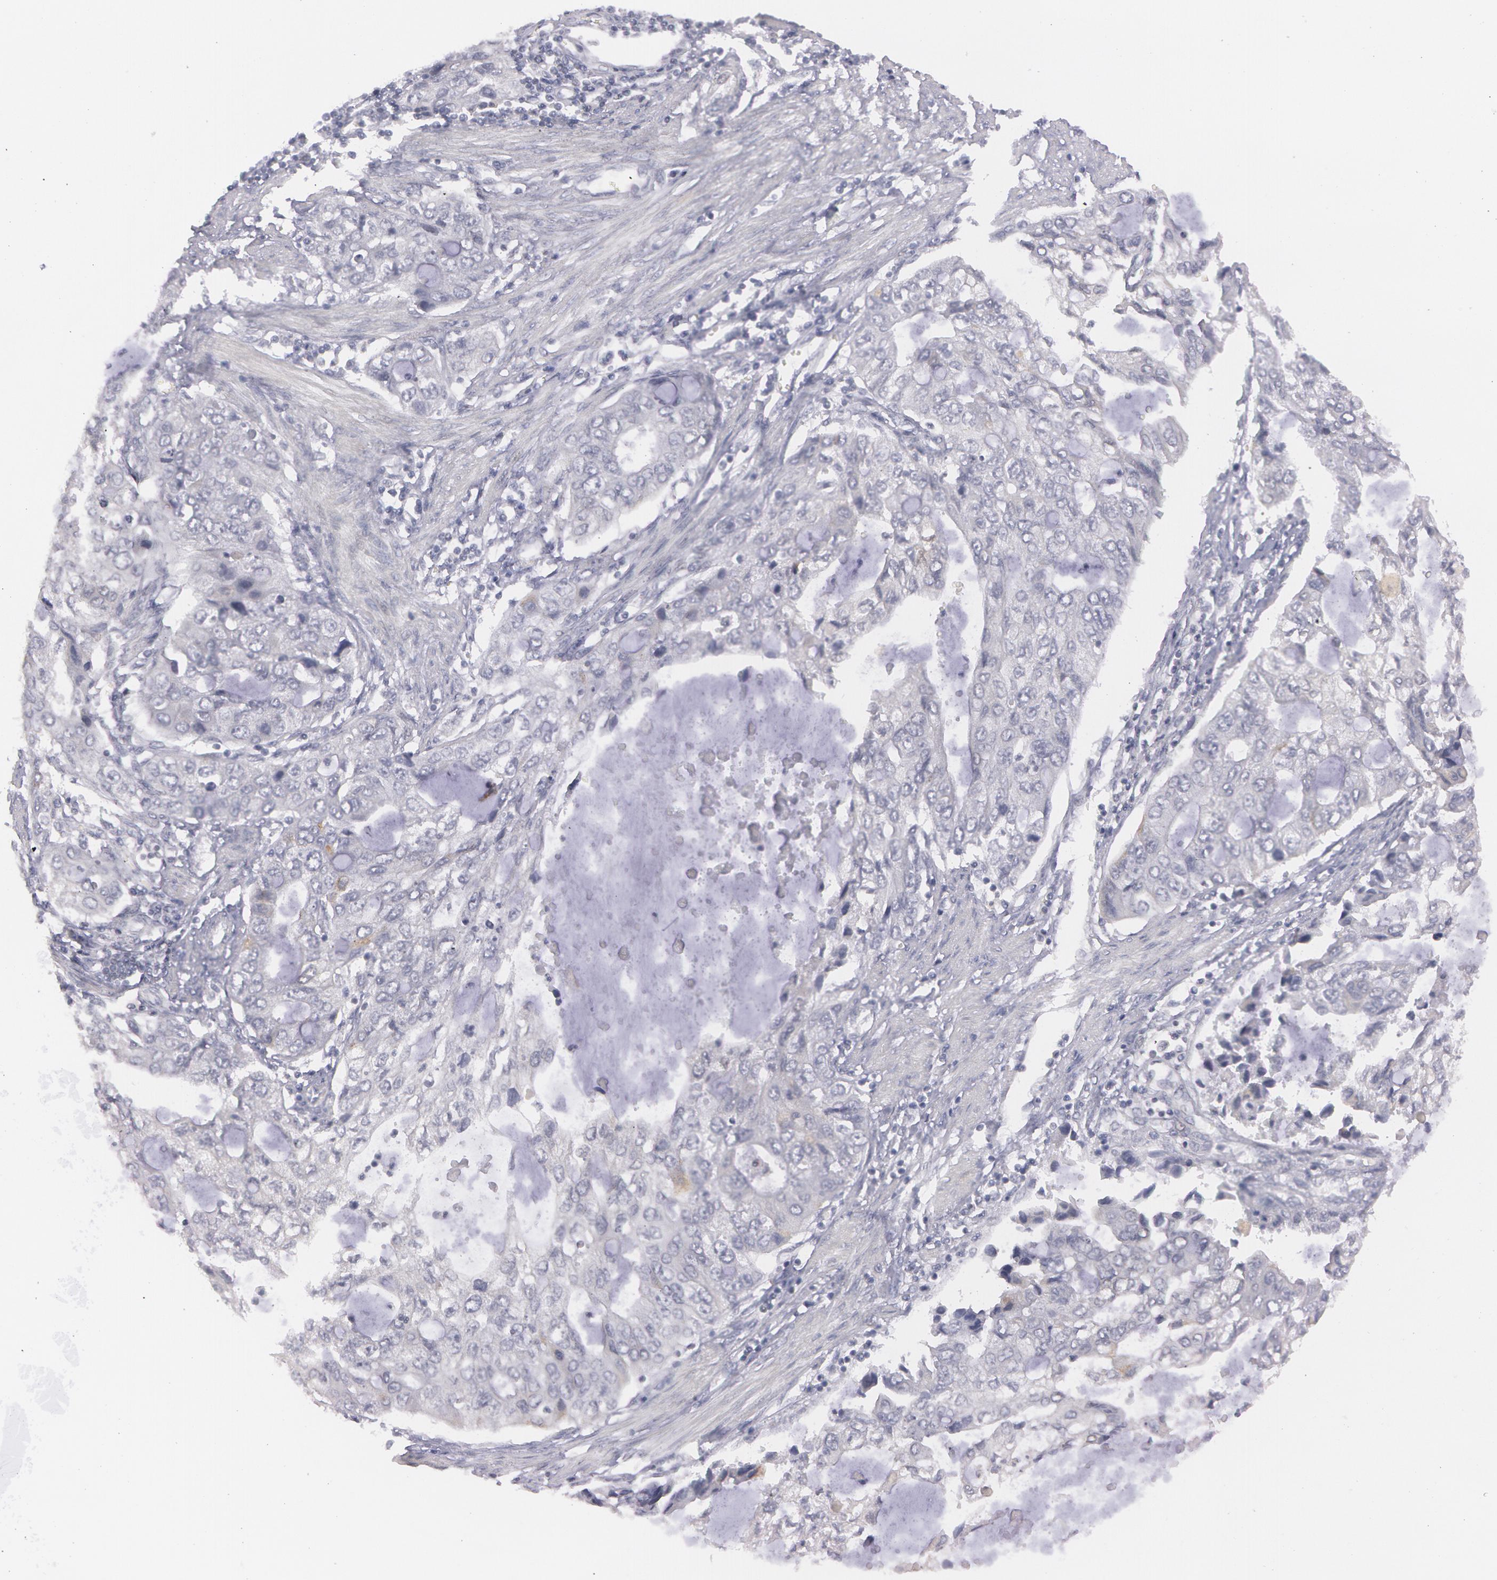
{"staining": {"intensity": "negative", "quantity": "none", "location": "none"}, "tissue": "stomach cancer", "cell_type": "Tumor cells", "image_type": "cancer", "snomed": [{"axis": "morphology", "description": "Adenocarcinoma, NOS"}, {"axis": "topography", "description": "Stomach, upper"}], "caption": "Stomach cancer (adenocarcinoma) stained for a protein using IHC displays no staining tumor cells.", "gene": "IL1RN", "patient": {"sex": "female", "age": 52}}